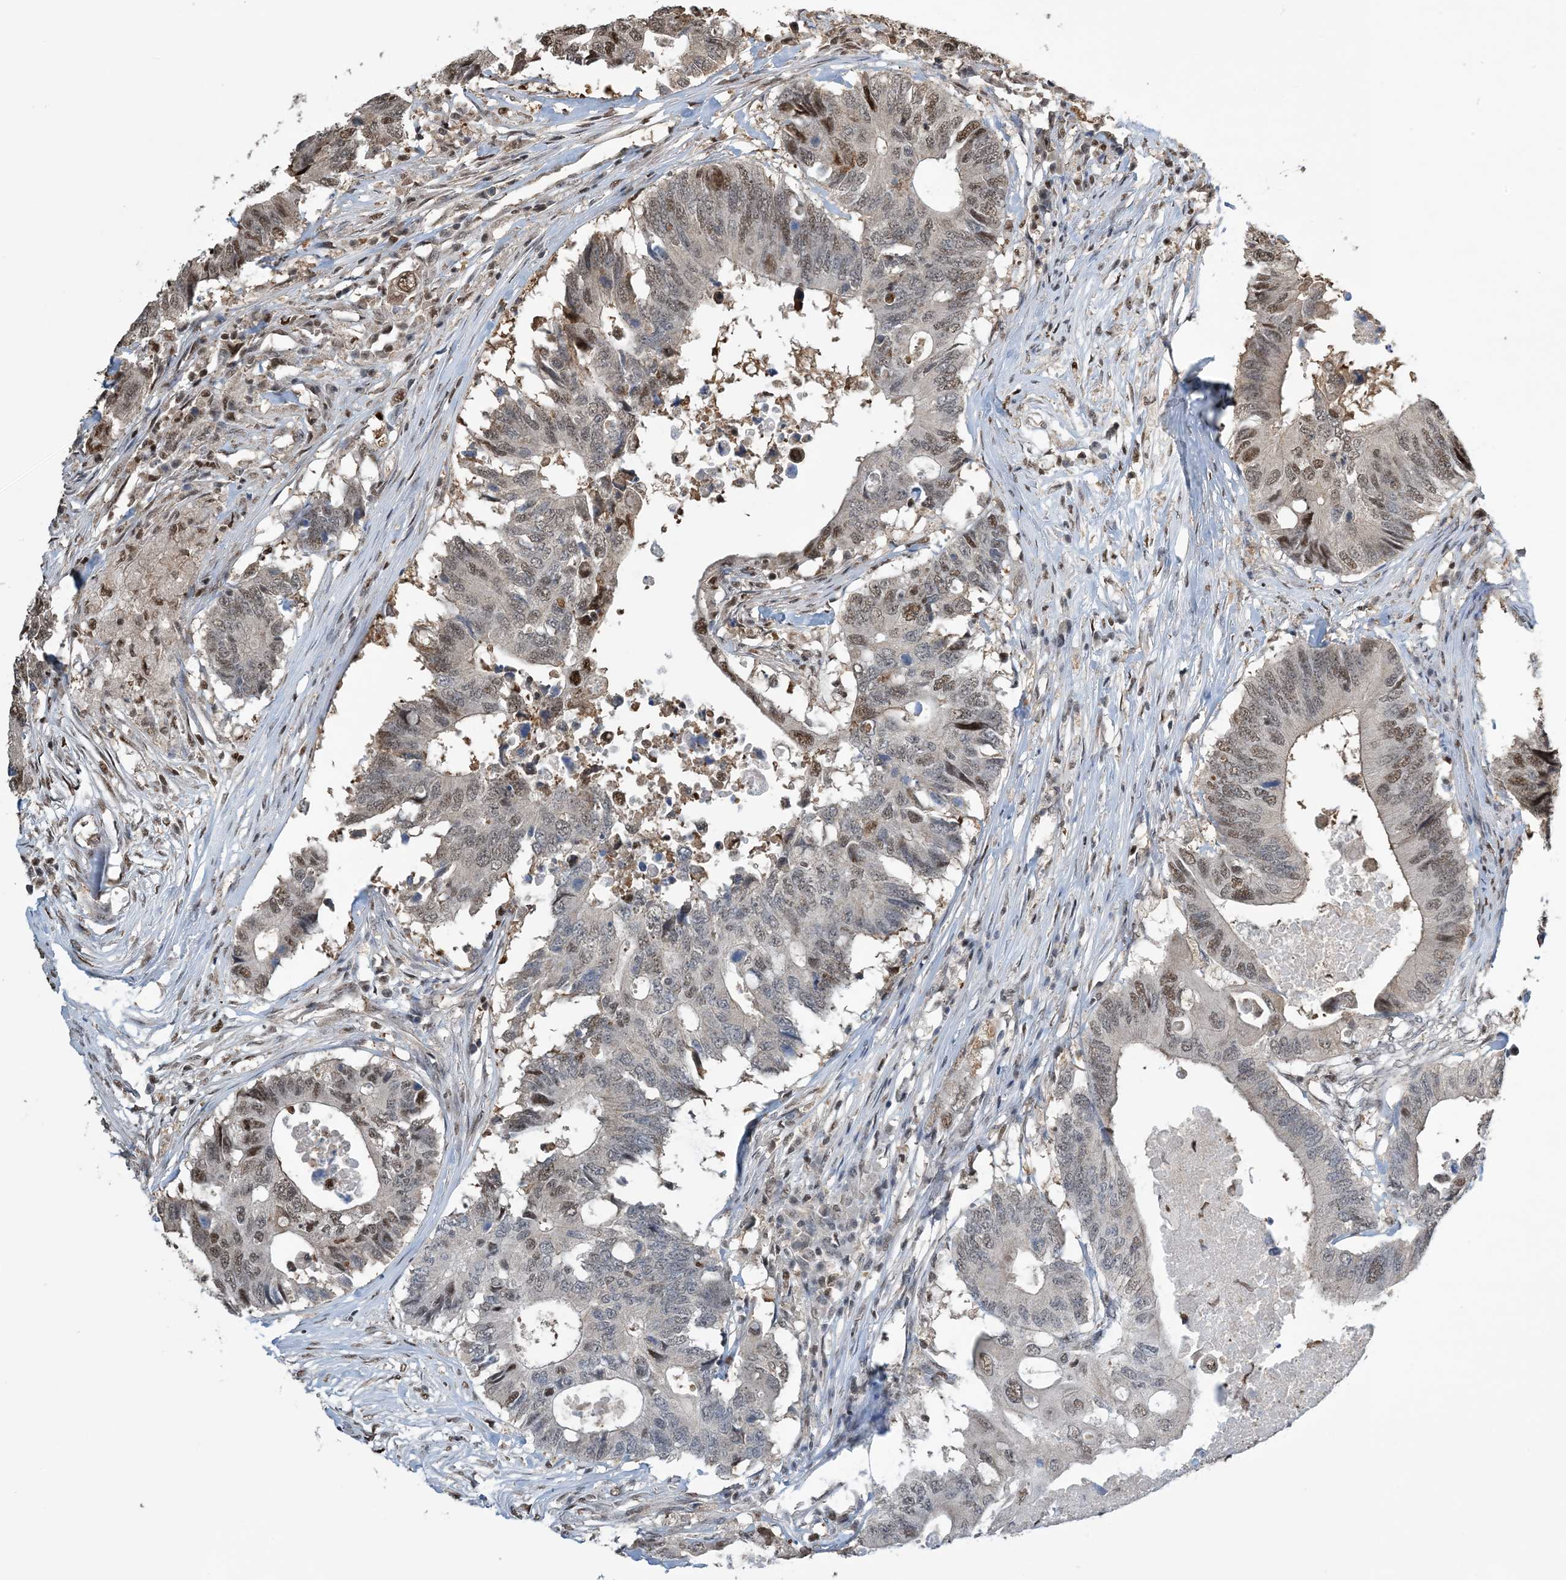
{"staining": {"intensity": "moderate", "quantity": "25%-75%", "location": "nuclear"}, "tissue": "colorectal cancer", "cell_type": "Tumor cells", "image_type": "cancer", "snomed": [{"axis": "morphology", "description": "Adenocarcinoma, NOS"}, {"axis": "topography", "description": "Colon"}], "caption": "Protein expression analysis of human colorectal adenocarcinoma reveals moderate nuclear expression in about 25%-75% of tumor cells.", "gene": "HSPA1A", "patient": {"sex": "male", "age": 71}}